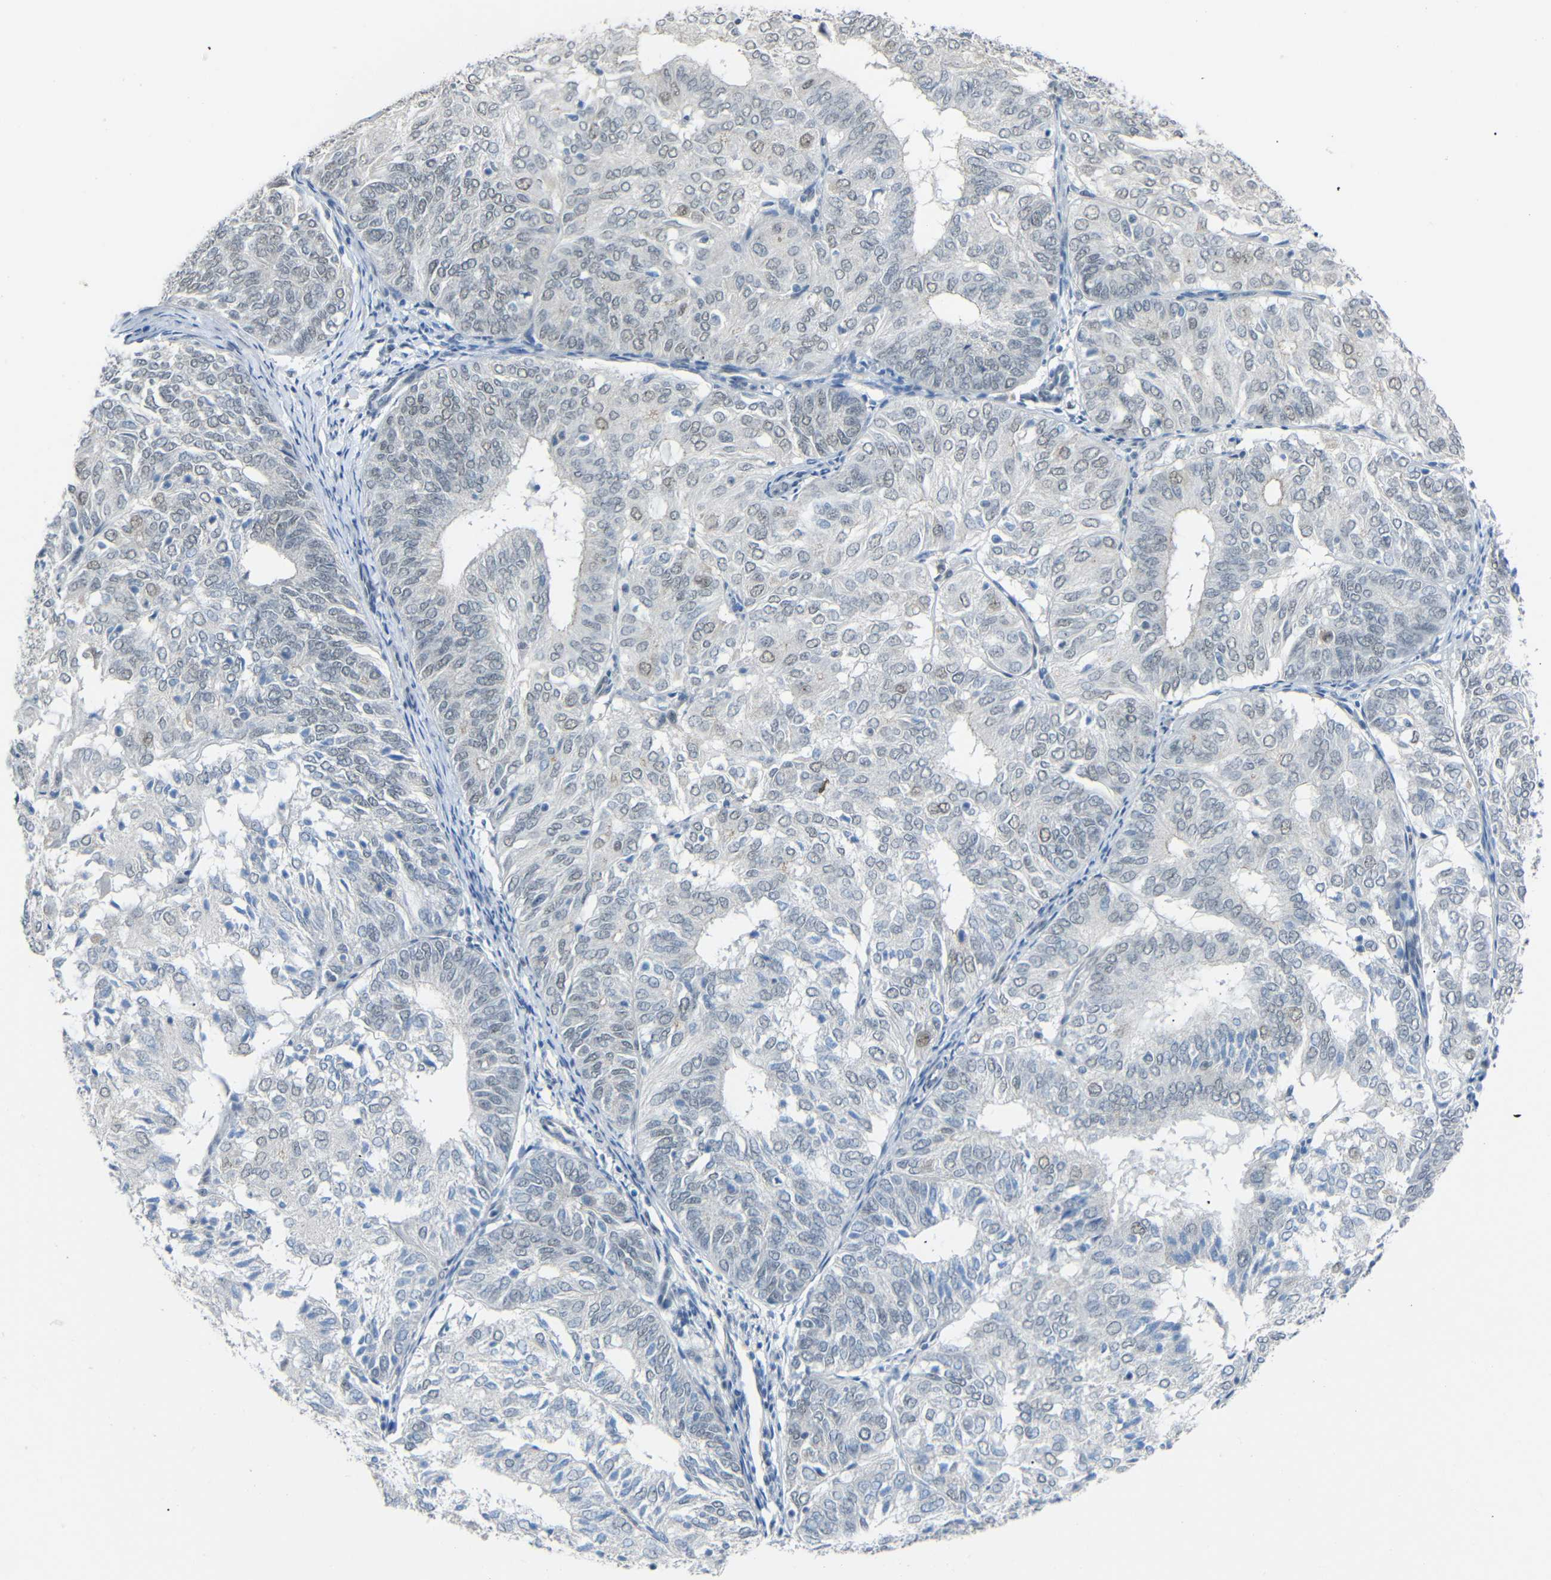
{"staining": {"intensity": "negative", "quantity": "none", "location": "none"}, "tissue": "endometrial cancer", "cell_type": "Tumor cells", "image_type": "cancer", "snomed": [{"axis": "morphology", "description": "Adenocarcinoma, NOS"}, {"axis": "topography", "description": "Uterus"}], "caption": "A micrograph of human endometrial adenocarcinoma is negative for staining in tumor cells. (Stains: DAB IHC with hematoxylin counter stain, Microscopy: brightfield microscopy at high magnification).", "gene": "GPR158", "patient": {"sex": "female", "age": 60}}